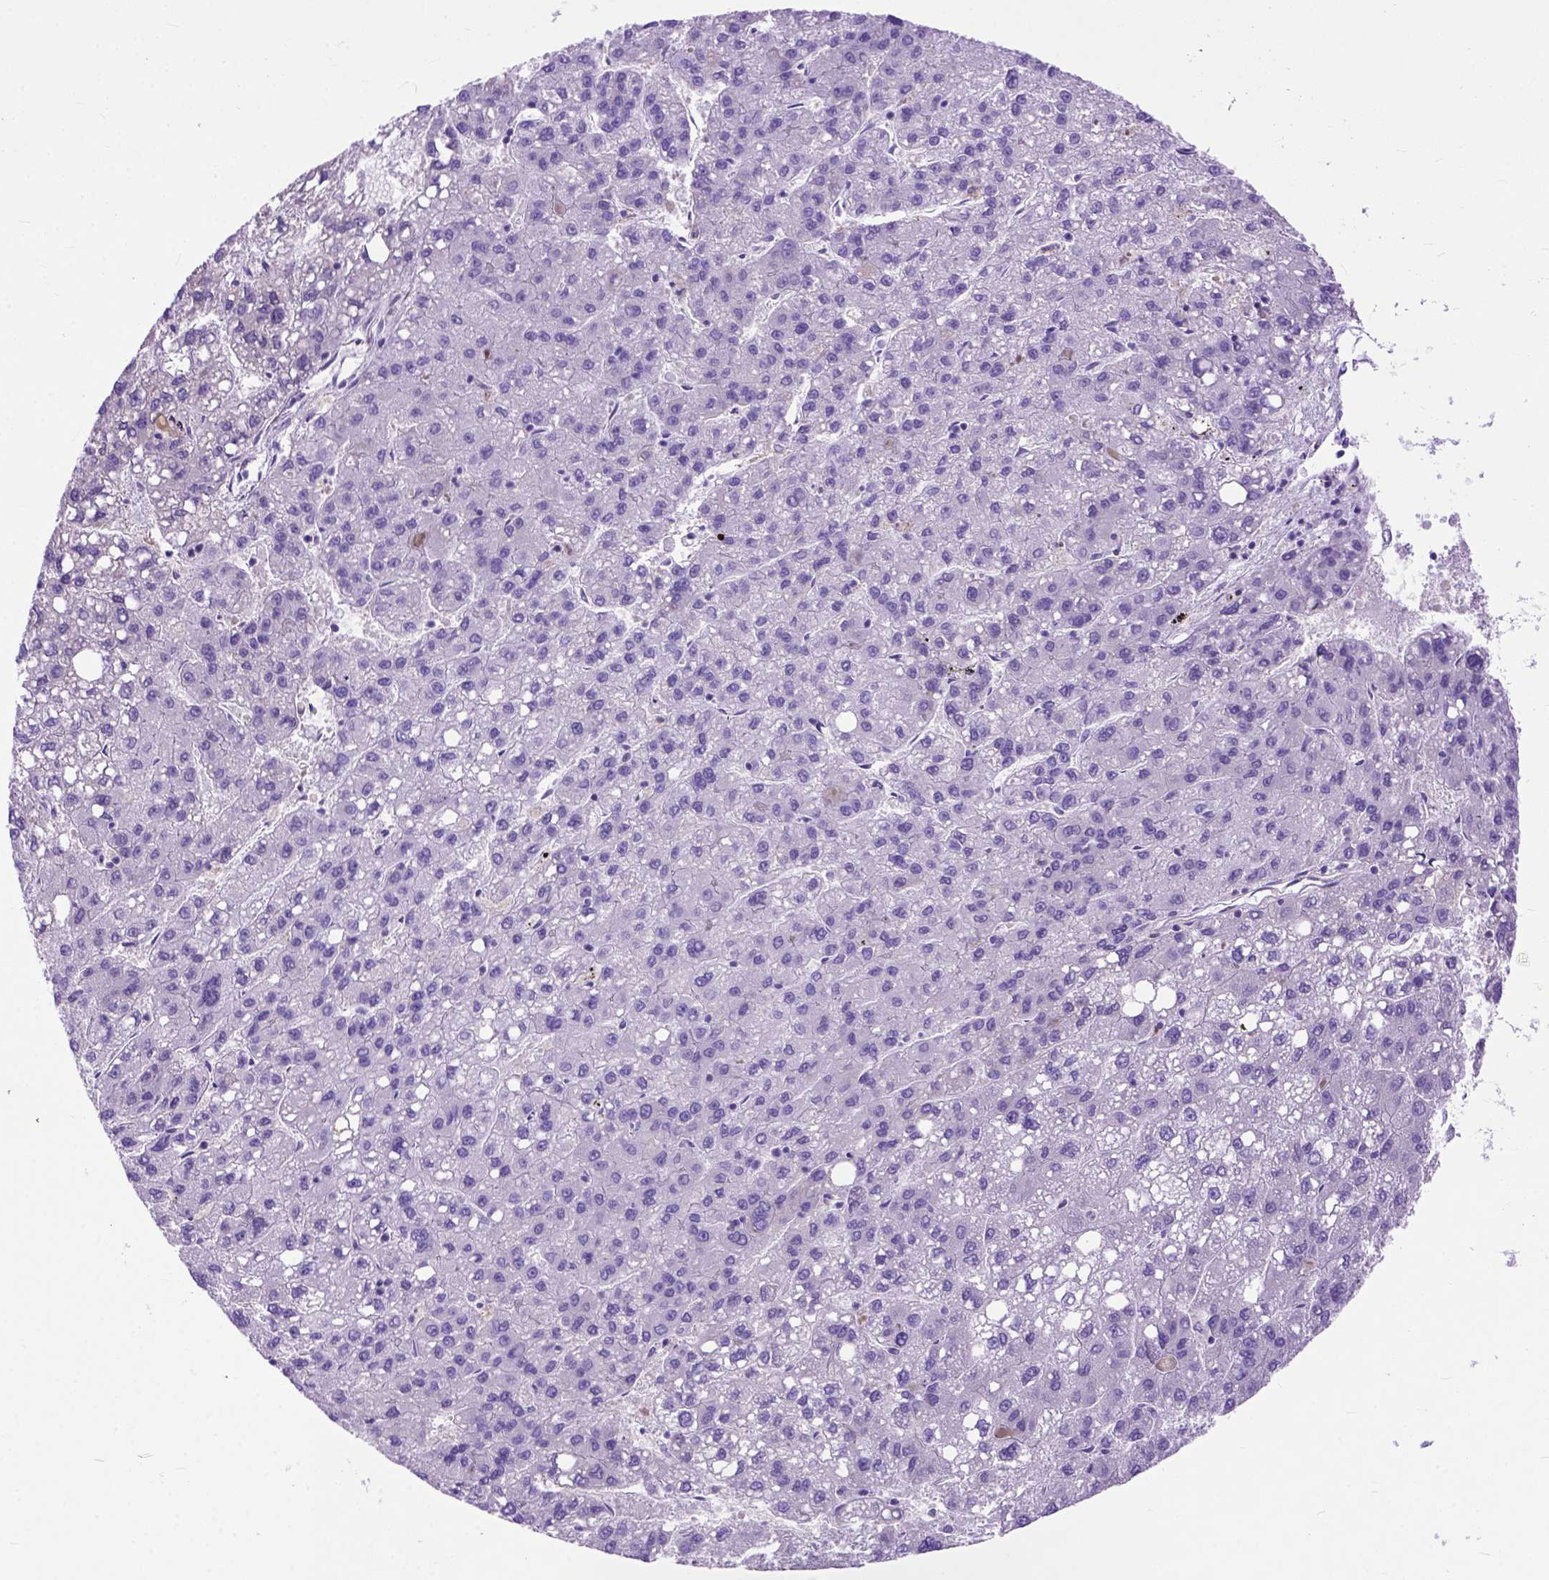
{"staining": {"intensity": "negative", "quantity": "none", "location": "none"}, "tissue": "liver cancer", "cell_type": "Tumor cells", "image_type": "cancer", "snomed": [{"axis": "morphology", "description": "Carcinoma, Hepatocellular, NOS"}, {"axis": "topography", "description": "Liver"}], "caption": "This is a image of IHC staining of liver cancer, which shows no expression in tumor cells. (DAB (3,3'-diaminobenzidine) immunohistochemistry visualized using brightfield microscopy, high magnification).", "gene": "ODAD3", "patient": {"sex": "female", "age": 82}}